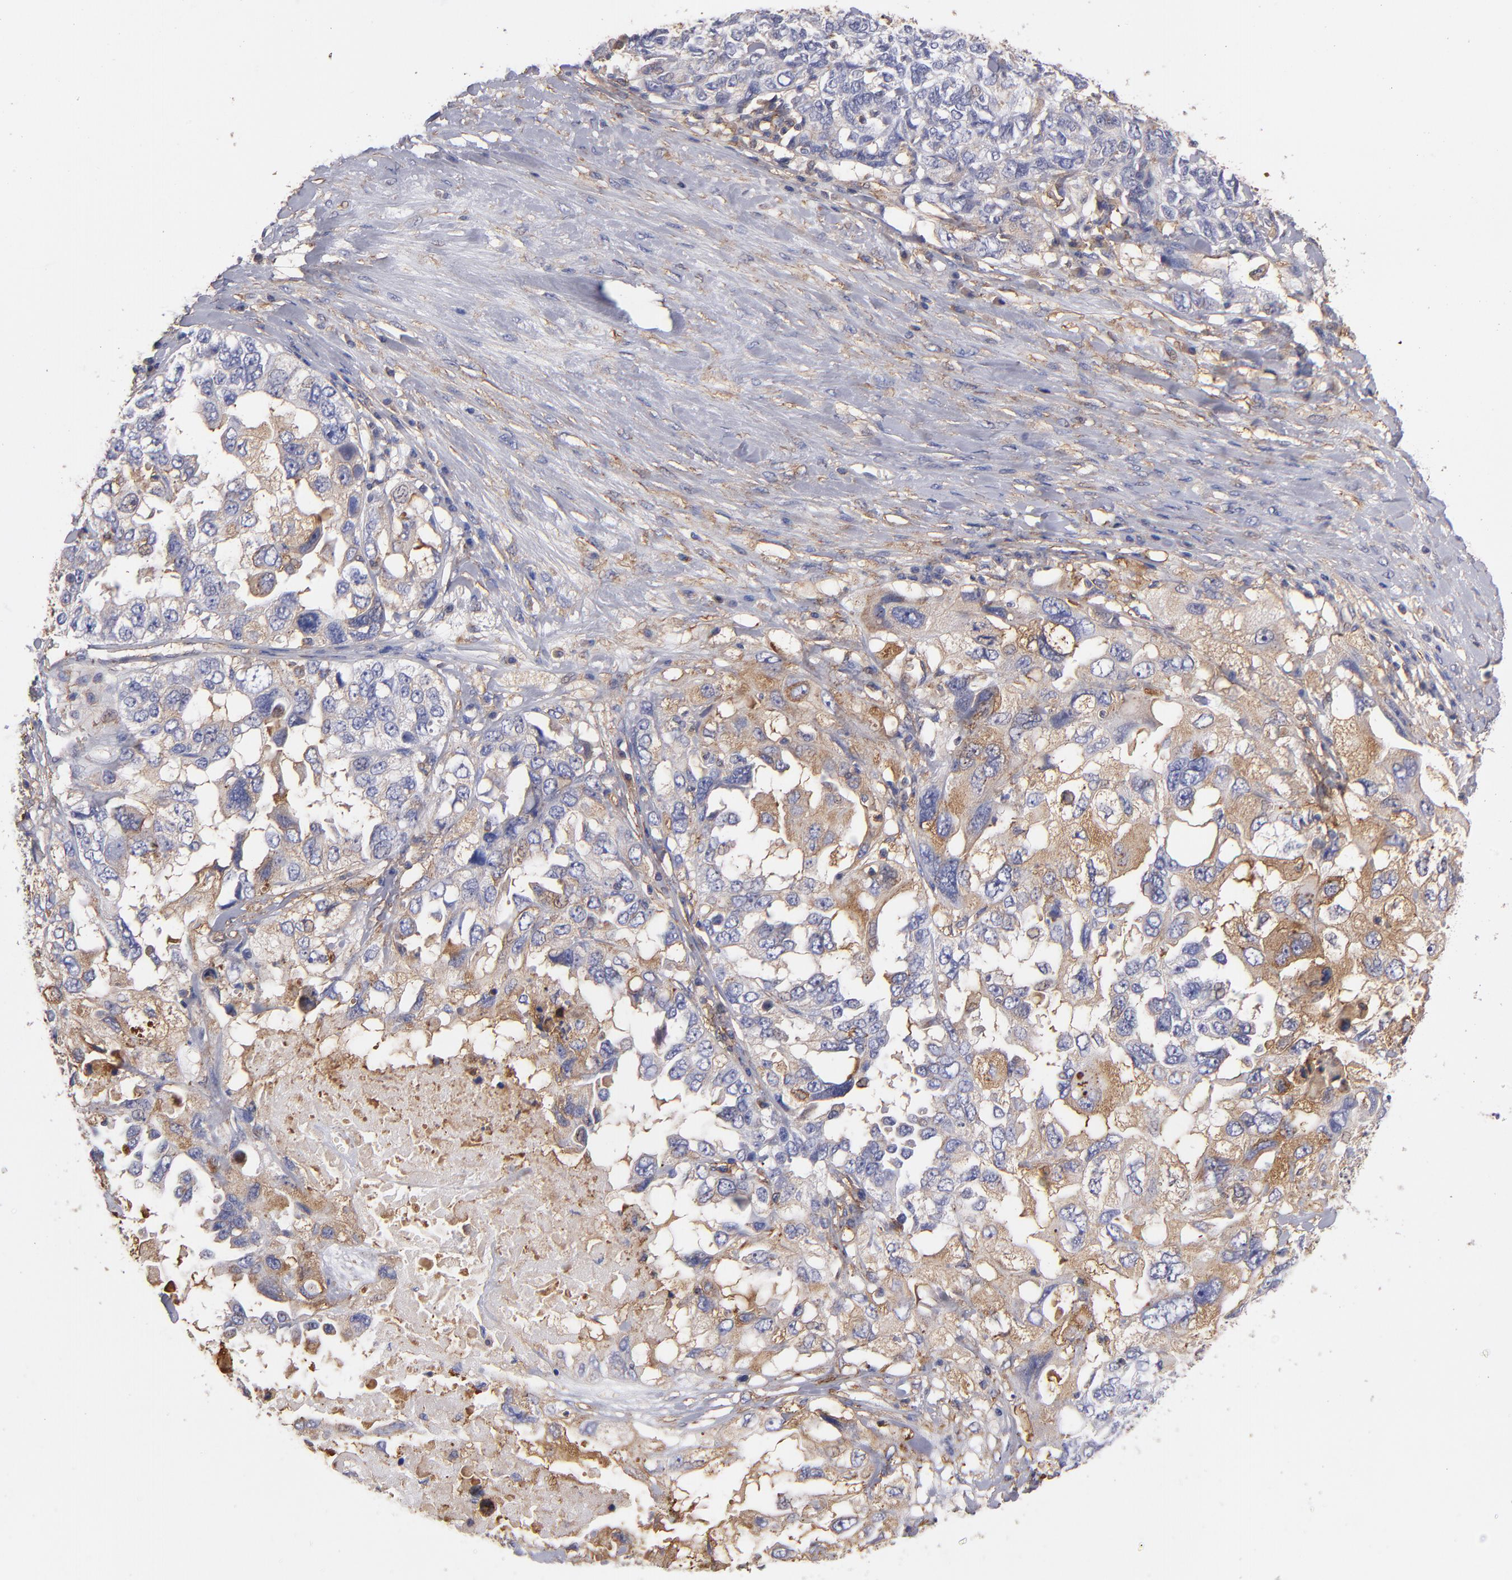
{"staining": {"intensity": "weak", "quantity": "<25%", "location": "cytoplasmic/membranous"}, "tissue": "ovarian cancer", "cell_type": "Tumor cells", "image_type": "cancer", "snomed": [{"axis": "morphology", "description": "Cystadenocarcinoma, serous, NOS"}, {"axis": "topography", "description": "Ovary"}], "caption": "This is an immunohistochemistry micrograph of human ovarian cancer. There is no staining in tumor cells.", "gene": "MVP", "patient": {"sex": "female", "age": 82}}